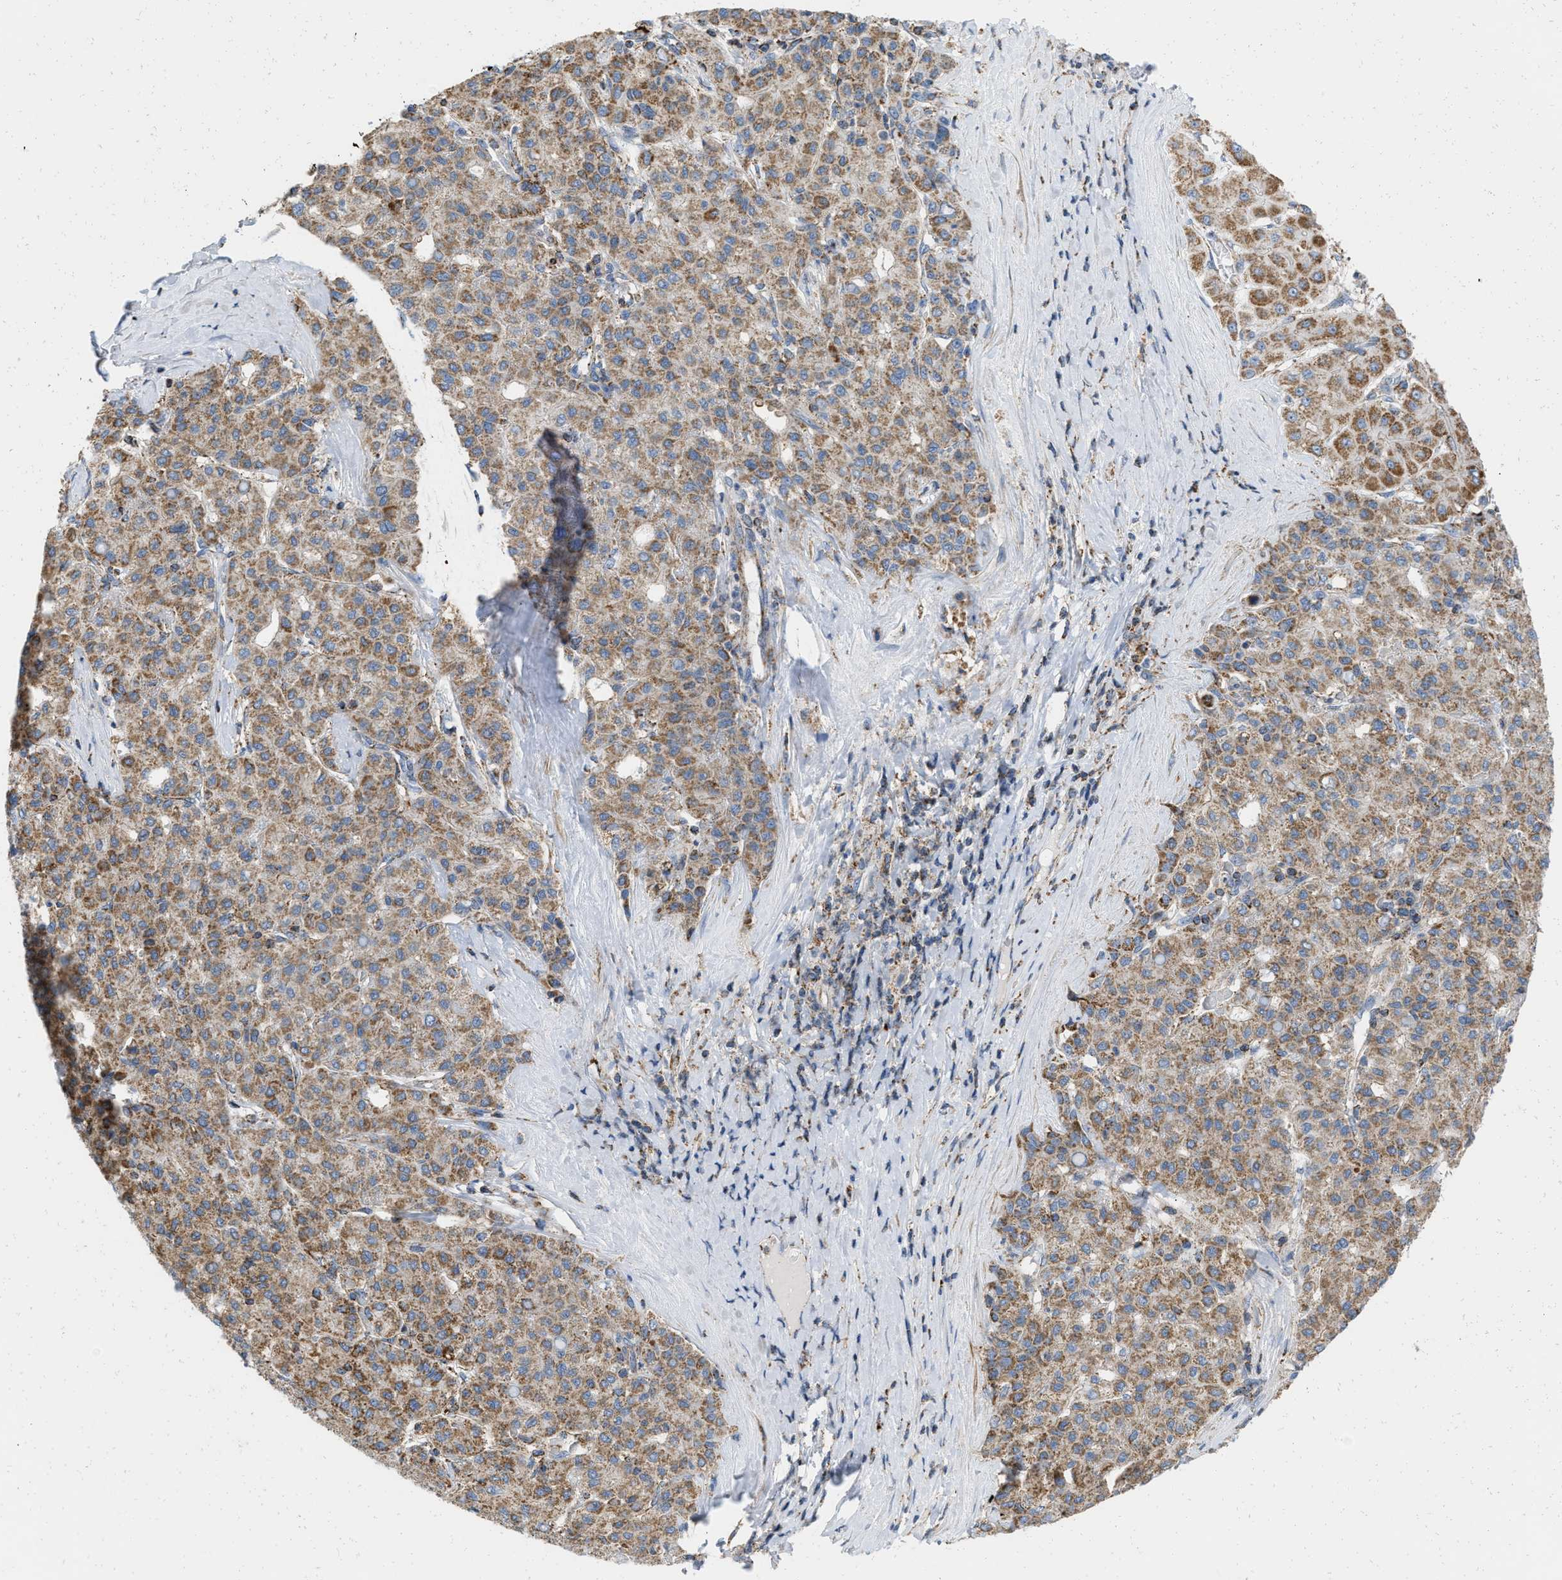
{"staining": {"intensity": "moderate", "quantity": ">75%", "location": "cytoplasmic/membranous"}, "tissue": "liver cancer", "cell_type": "Tumor cells", "image_type": "cancer", "snomed": [{"axis": "morphology", "description": "Carcinoma, Hepatocellular, NOS"}, {"axis": "topography", "description": "Liver"}], "caption": "Immunohistochemistry of human liver hepatocellular carcinoma displays medium levels of moderate cytoplasmic/membranous positivity in about >75% of tumor cells. The staining is performed using DAB brown chromogen to label protein expression. The nuclei are counter-stained blue using hematoxylin.", "gene": "GRB10", "patient": {"sex": "male", "age": 65}}